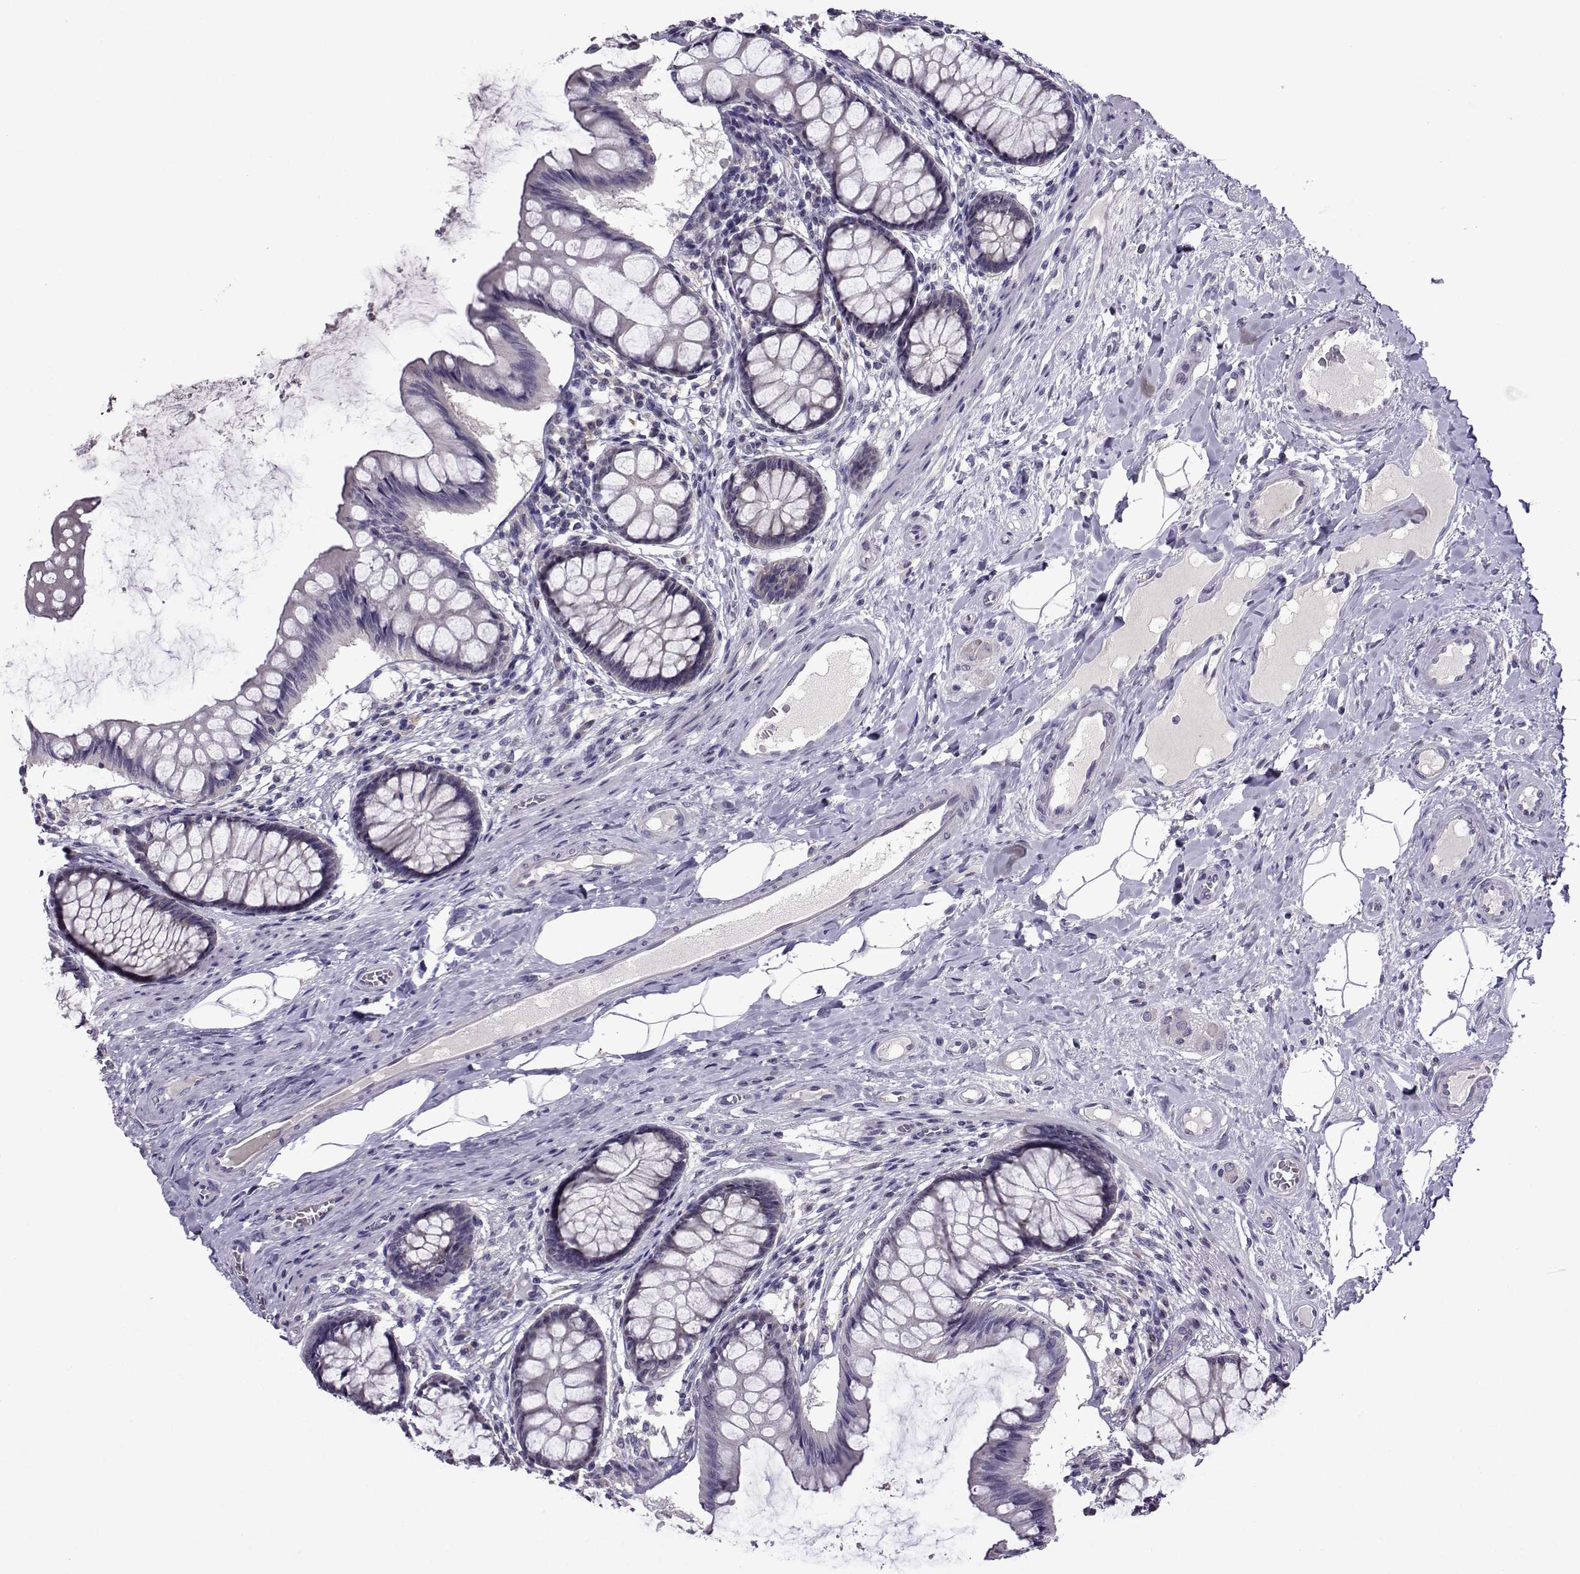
{"staining": {"intensity": "negative", "quantity": "none", "location": "none"}, "tissue": "colon", "cell_type": "Endothelial cells", "image_type": "normal", "snomed": [{"axis": "morphology", "description": "Normal tissue, NOS"}, {"axis": "topography", "description": "Colon"}], "caption": "DAB (3,3'-diaminobenzidine) immunohistochemical staining of normal human colon reveals no significant staining in endothelial cells.", "gene": "DDX20", "patient": {"sex": "female", "age": 65}}